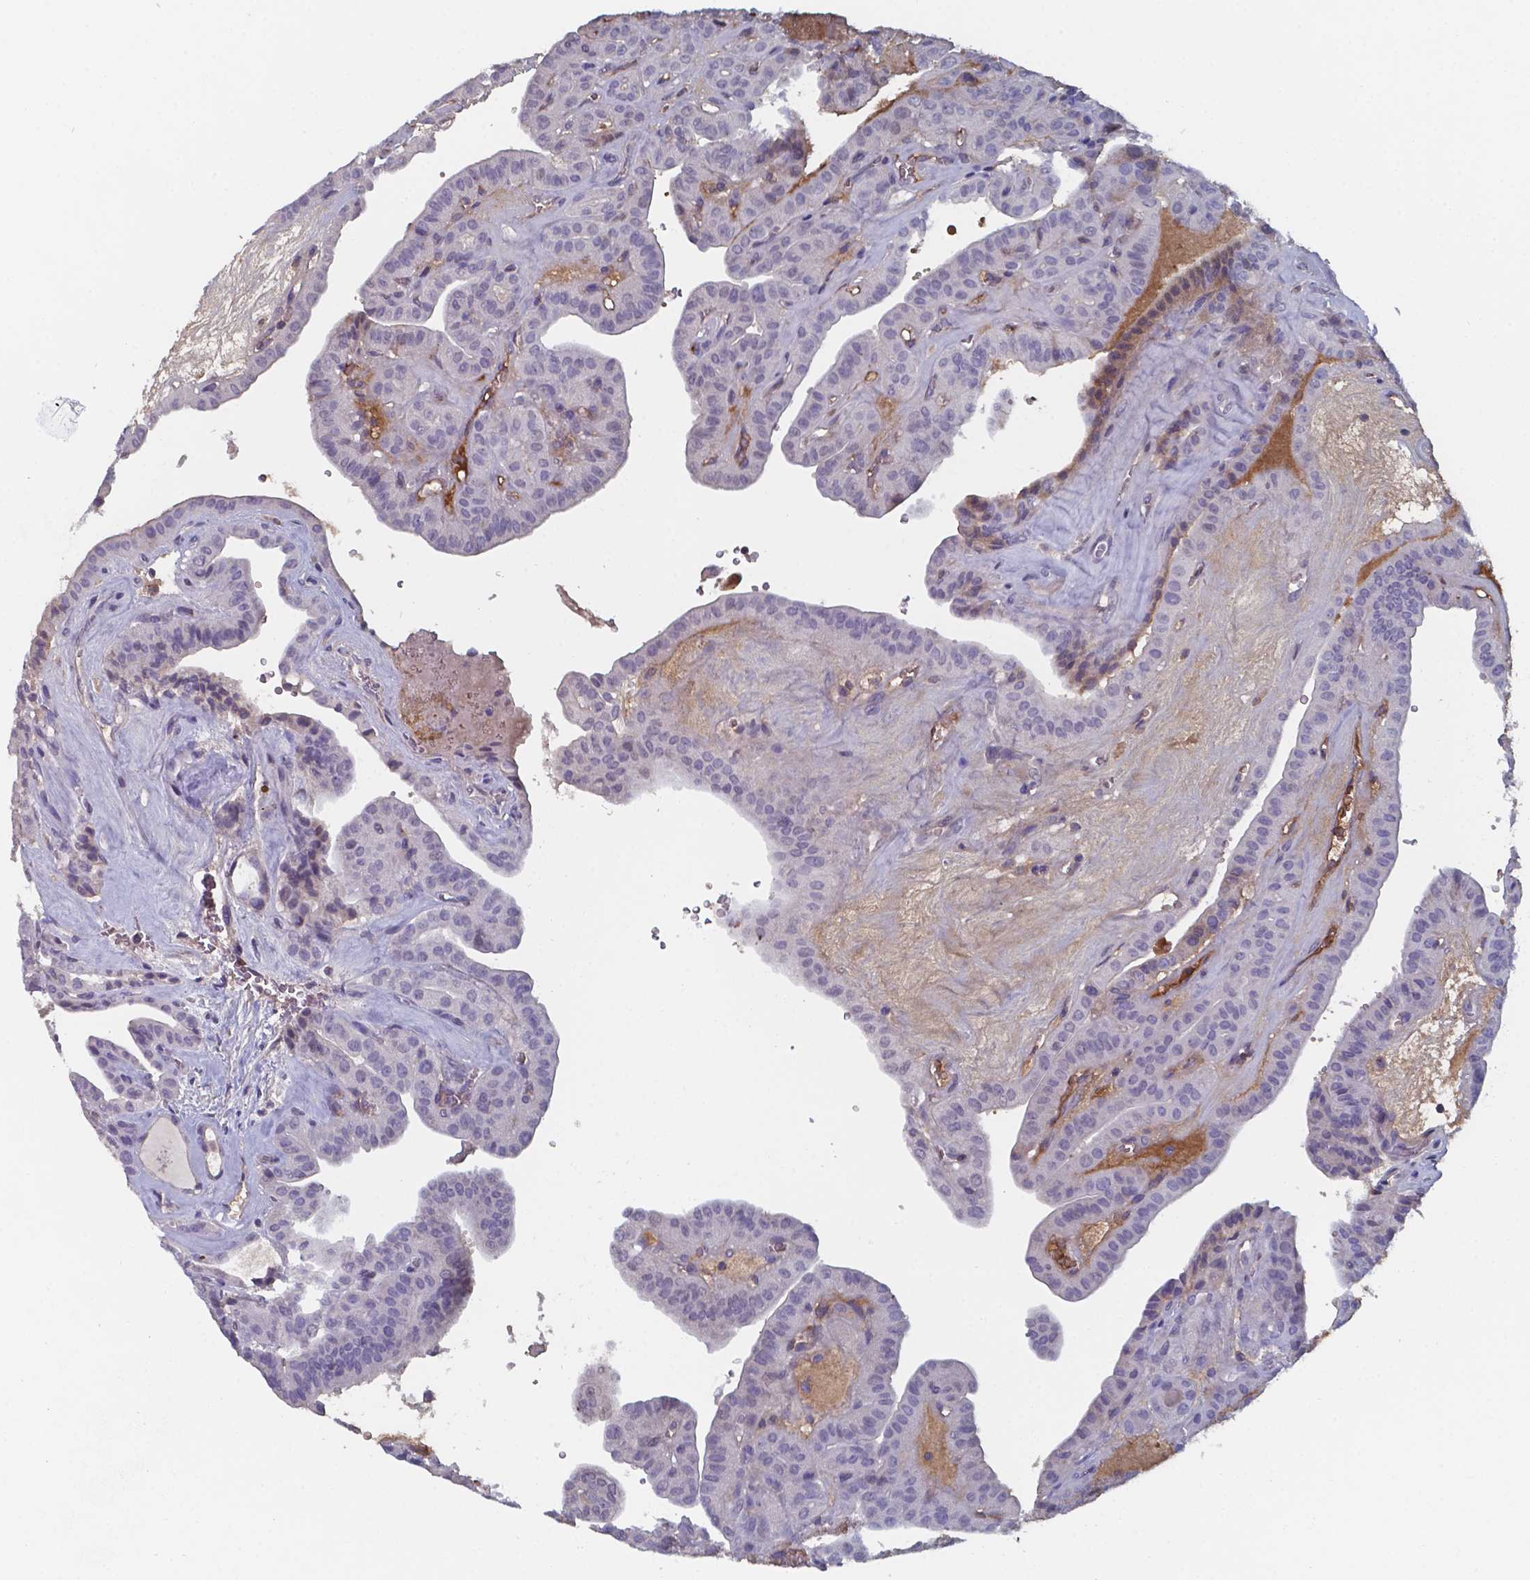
{"staining": {"intensity": "negative", "quantity": "none", "location": "none"}, "tissue": "thyroid cancer", "cell_type": "Tumor cells", "image_type": "cancer", "snomed": [{"axis": "morphology", "description": "Papillary adenocarcinoma, NOS"}, {"axis": "topography", "description": "Thyroid gland"}], "caption": "Tumor cells are negative for protein expression in human papillary adenocarcinoma (thyroid). The staining was performed using DAB (3,3'-diaminobenzidine) to visualize the protein expression in brown, while the nuclei were stained in blue with hematoxylin (Magnification: 20x).", "gene": "BTBD17", "patient": {"sex": "male", "age": 52}}